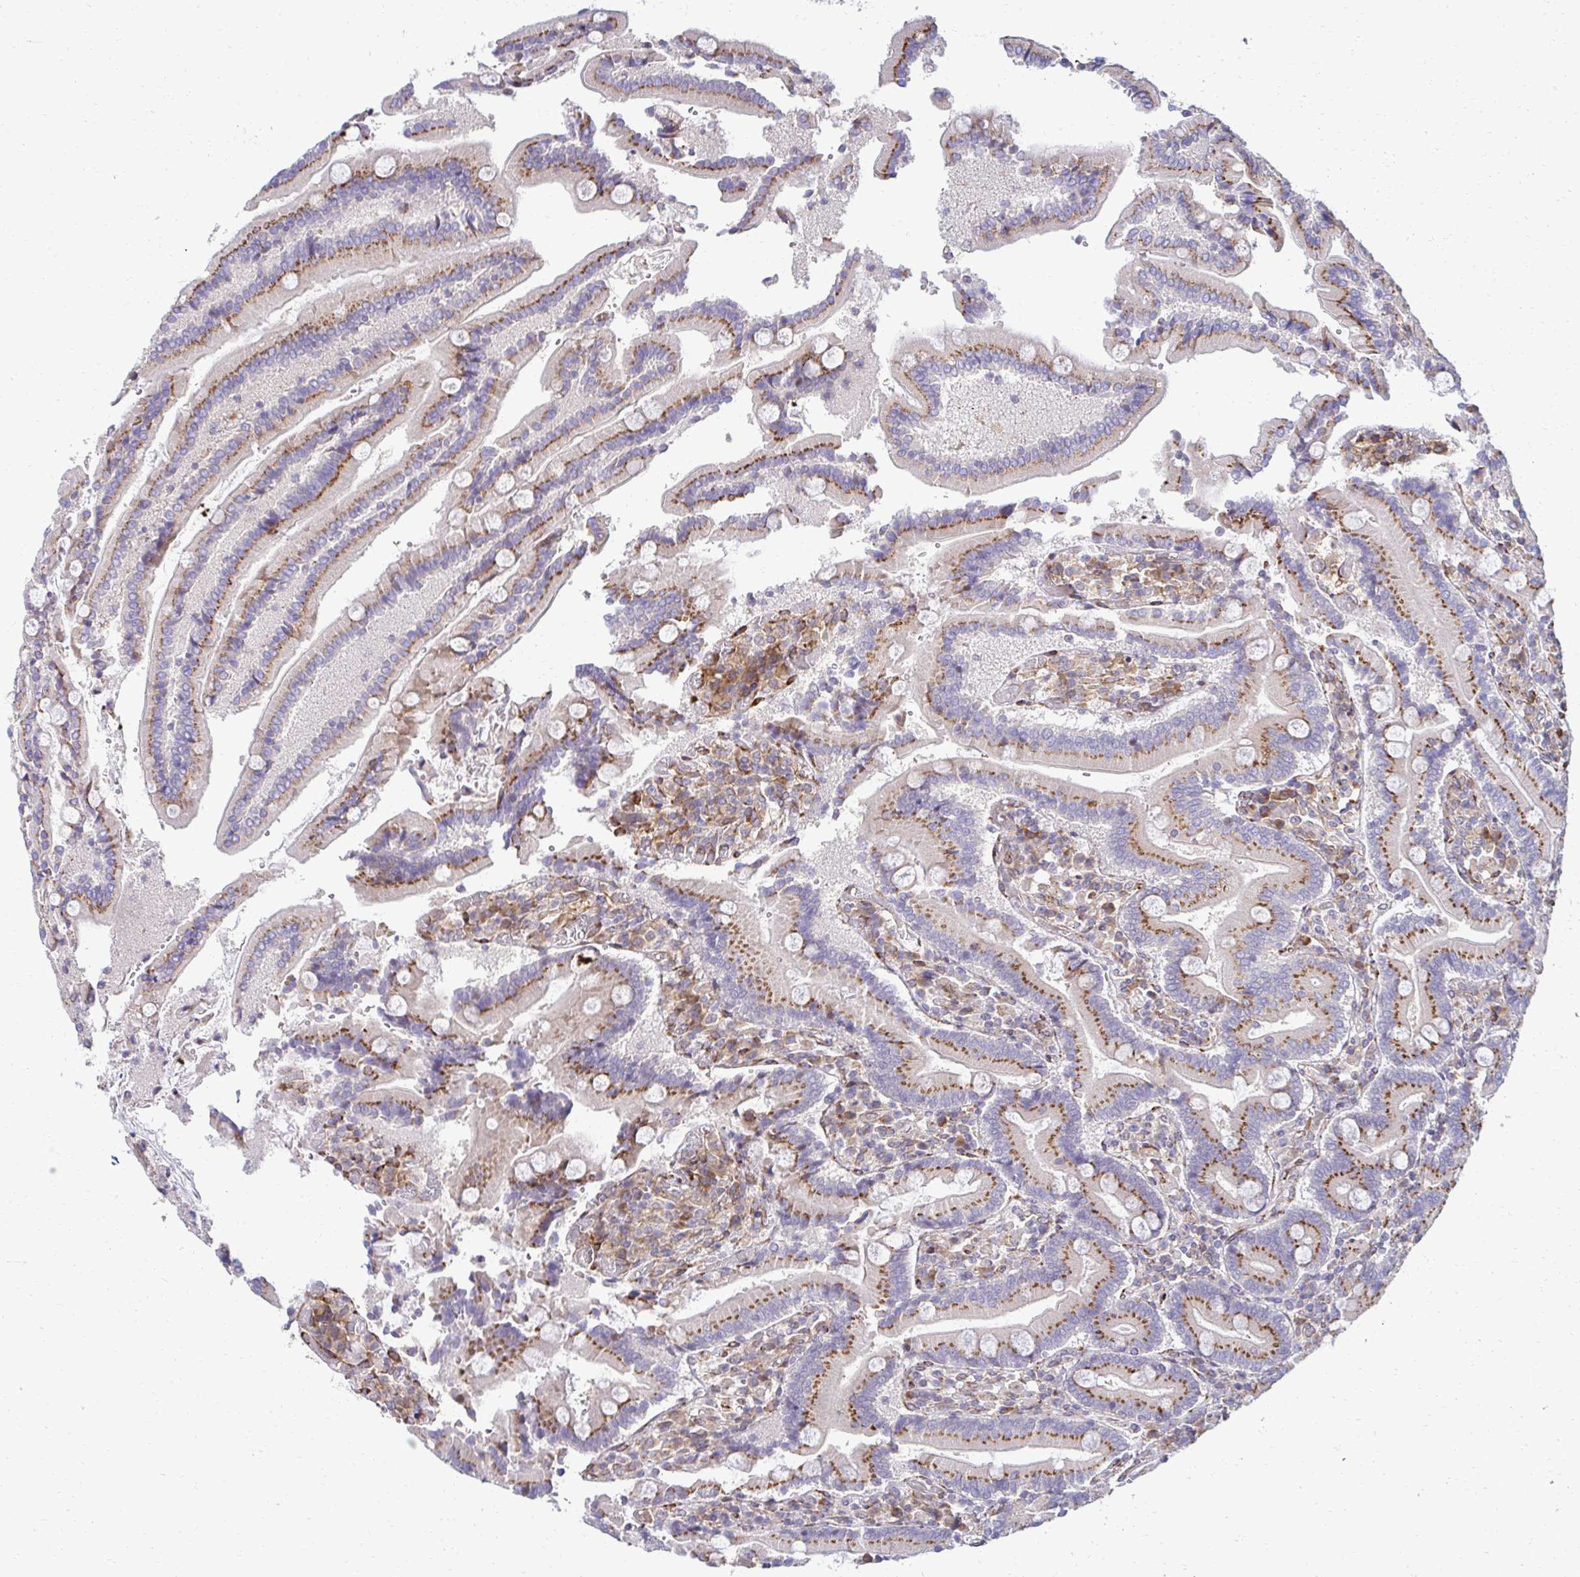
{"staining": {"intensity": "moderate", "quantity": ">75%", "location": "cytoplasmic/membranous"}, "tissue": "duodenum", "cell_type": "Glandular cells", "image_type": "normal", "snomed": [{"axis": "morphology", "description": "Normal tissue, NOS"}, {"axis": "topography", "description": "Duodenum"}], "caption": "A brown stain highlights moderate cytoplasmic/membranous positivity of a protein in glandular cells of normal duodenum. The staining was performed using DAB, with brown indicating positive protein expression. Nuclei are stained blue with hematoxylin.", "gene": "HPS1", "patient": {"sex": "female", "age": 62}}